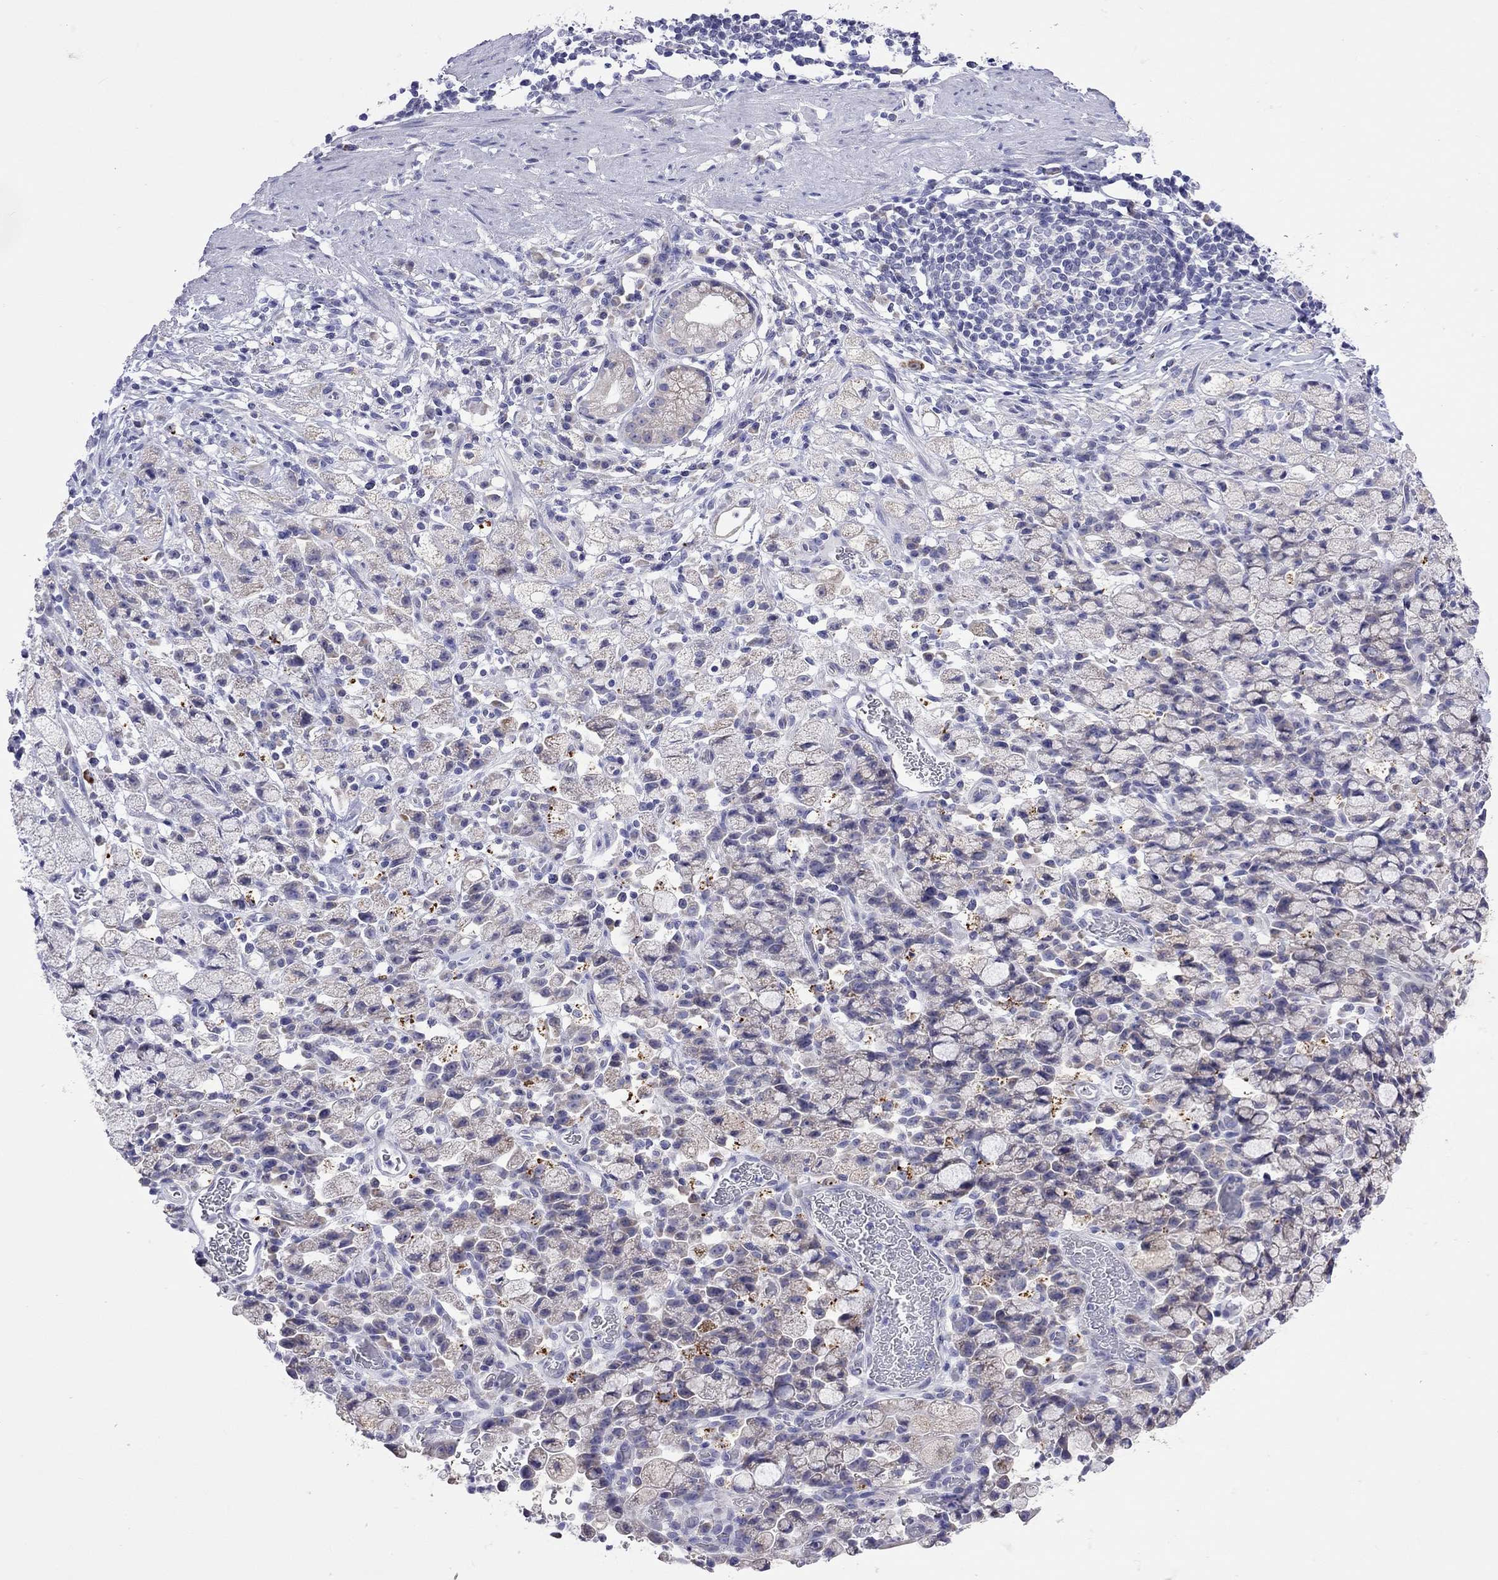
{"staining": {"intensity": "negative", "quantity": "none", "location": "none"}, "tissue": "stomach cancer", "cell_type": "Tumor cells", "image_type": "cancer", "snomed": [{"axis": "morphology", "description": "Adenocarcinoma, NOS"}, {"axis": "topography", "description": "Stomach"}], "caption": "High magnification brightfield microscopy of stomach cancer stained with DAB (brown) and counterstained with hematoxylin (blue): tumor cells show no significant positivity. (Brightfield microscopy of DAB (3,3'-diaminobenzidine) IHC at high magnification).", "gene": "COL9A1", "patient": {"sex": "male", "age": 58}}